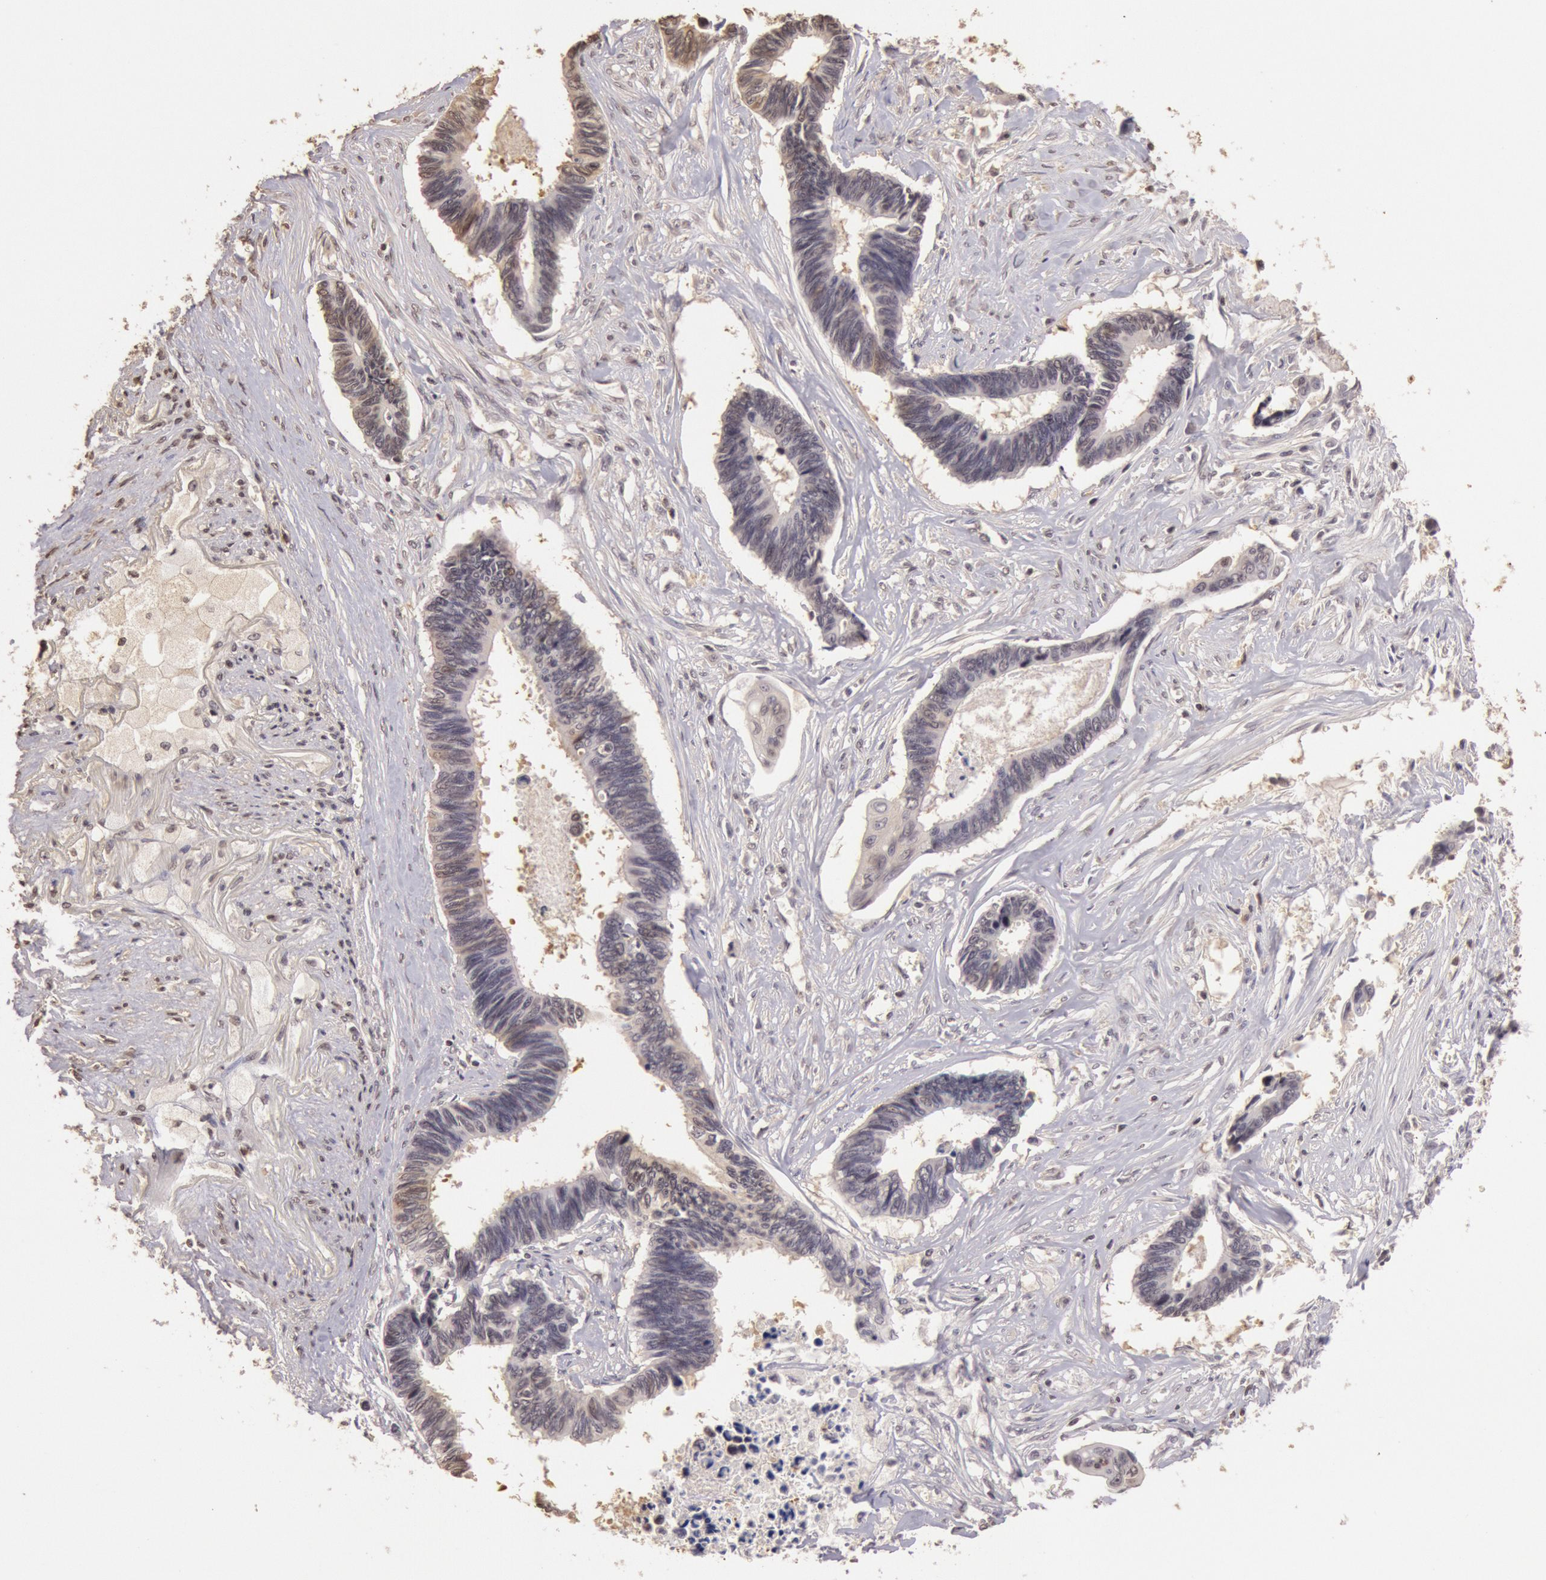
{"staining": {"intensity": "weak", "quantity": "25%-75%", "location": "cytoplasmic/membranous,nuclear"}, "tissue": "pancreatic cancer", "cell_type": "Tumor cells", "image_type": "cancer", "snomed": [{"axis": "morphology", "description": "Adenocarcinoma, NOS"}, {"axis": "topography", "description": "Pancreas"}], "caption": "Human pancreatic adenocarcinoma stained for a protein (brown) reveals weak cytoplasmic/membranous and nuclear positive staining in approximately 25%-75% of tumor cells.", "gene": "SOD1", "patient": {"sex": "female", "age": 70}}